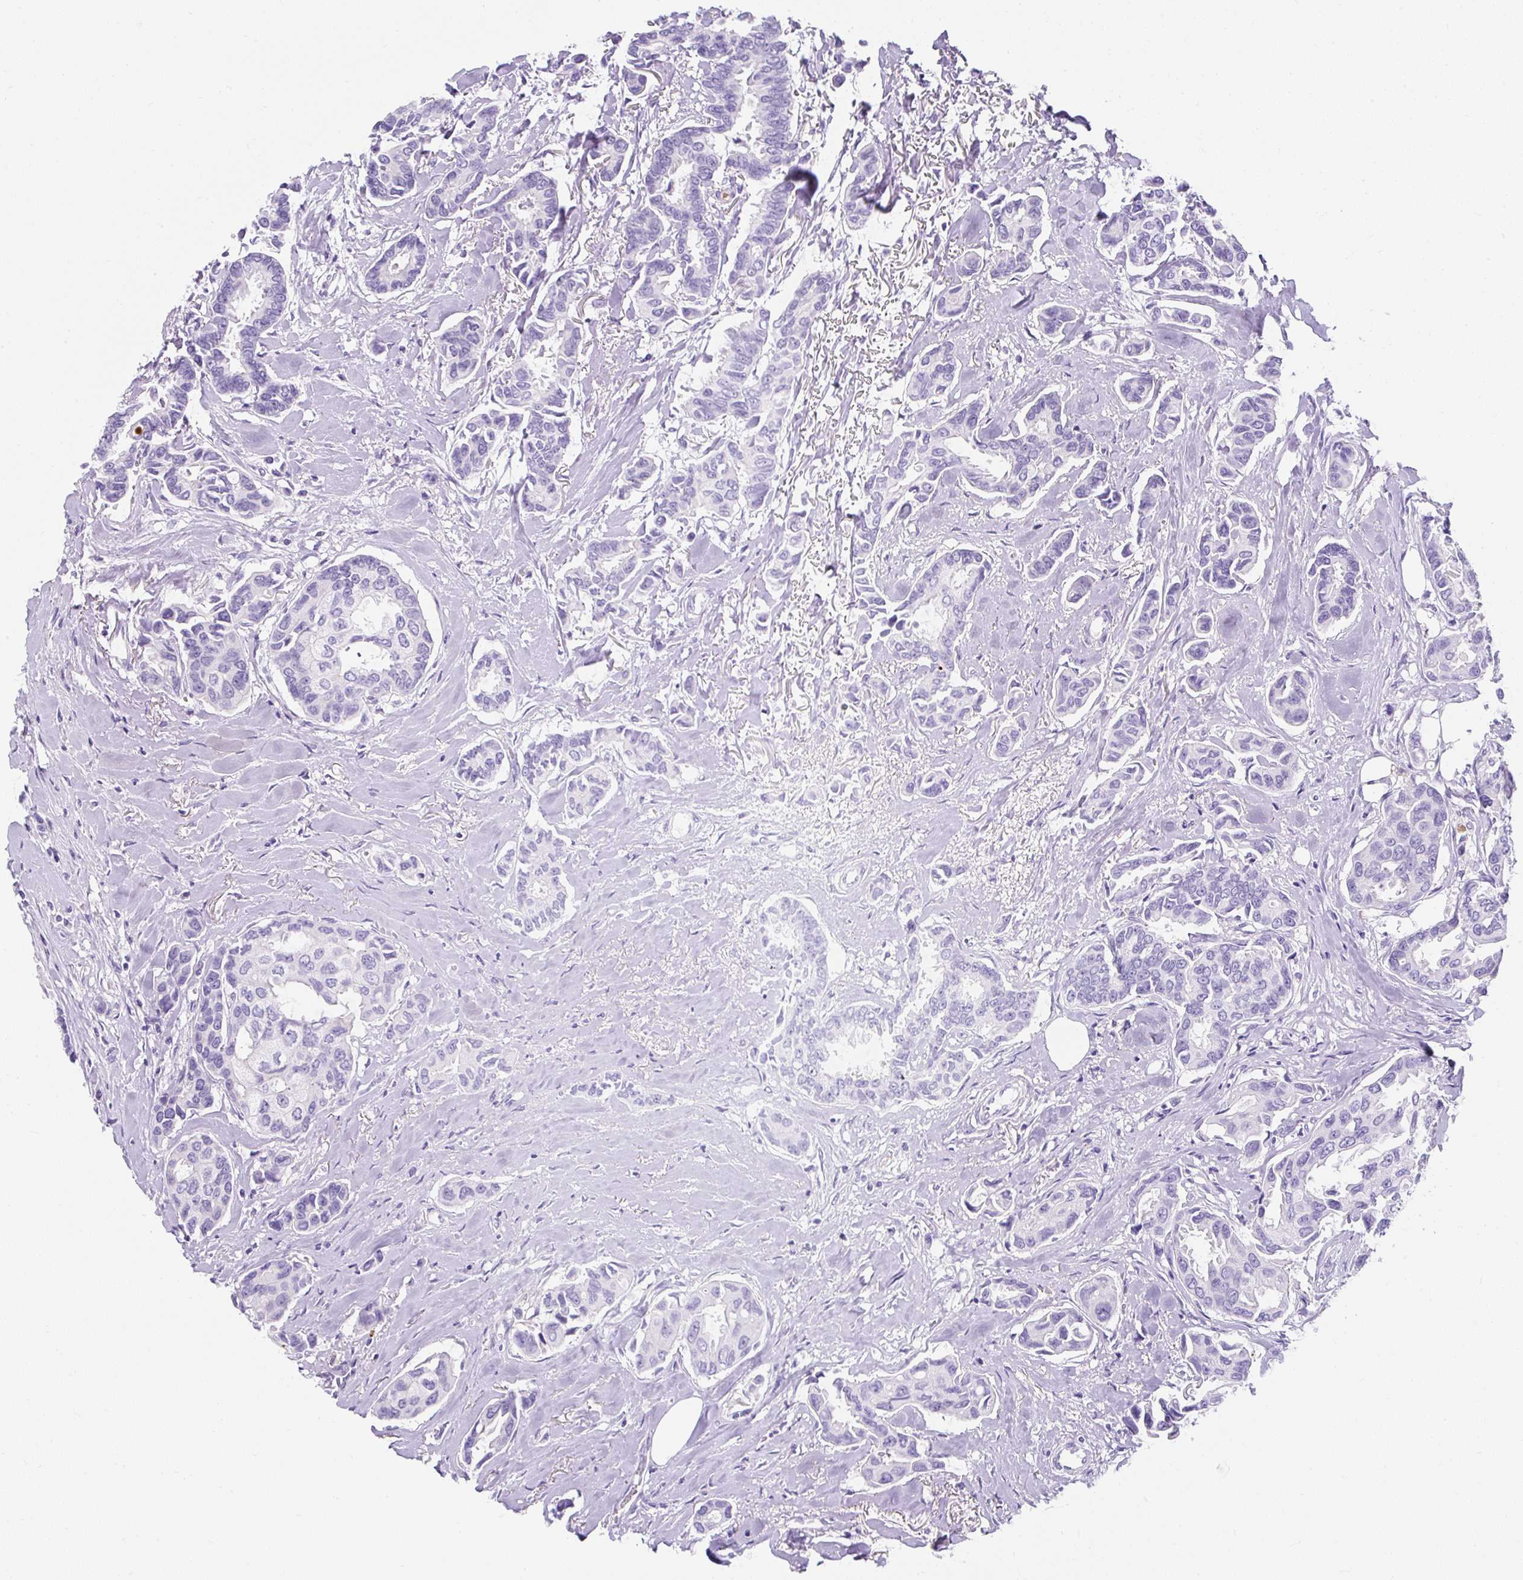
{"staining": {"intensity": "negative", "quantity": "none", "location": "none"}, "tissue": "breast cancer", "cell_type": "Tumor cells", "image_type": "cancer", "snomed": [{"axis": "morphology", "description": "Duct carcinoma"}, {"axis": "topography", "description": "Breast"}], "caption": "Human breast cancer stained for a protein using IHC shows no expression in tumor cells.", "gene": "APOC4-APOC2", "patient": {"sex": "female", "age": 73}}